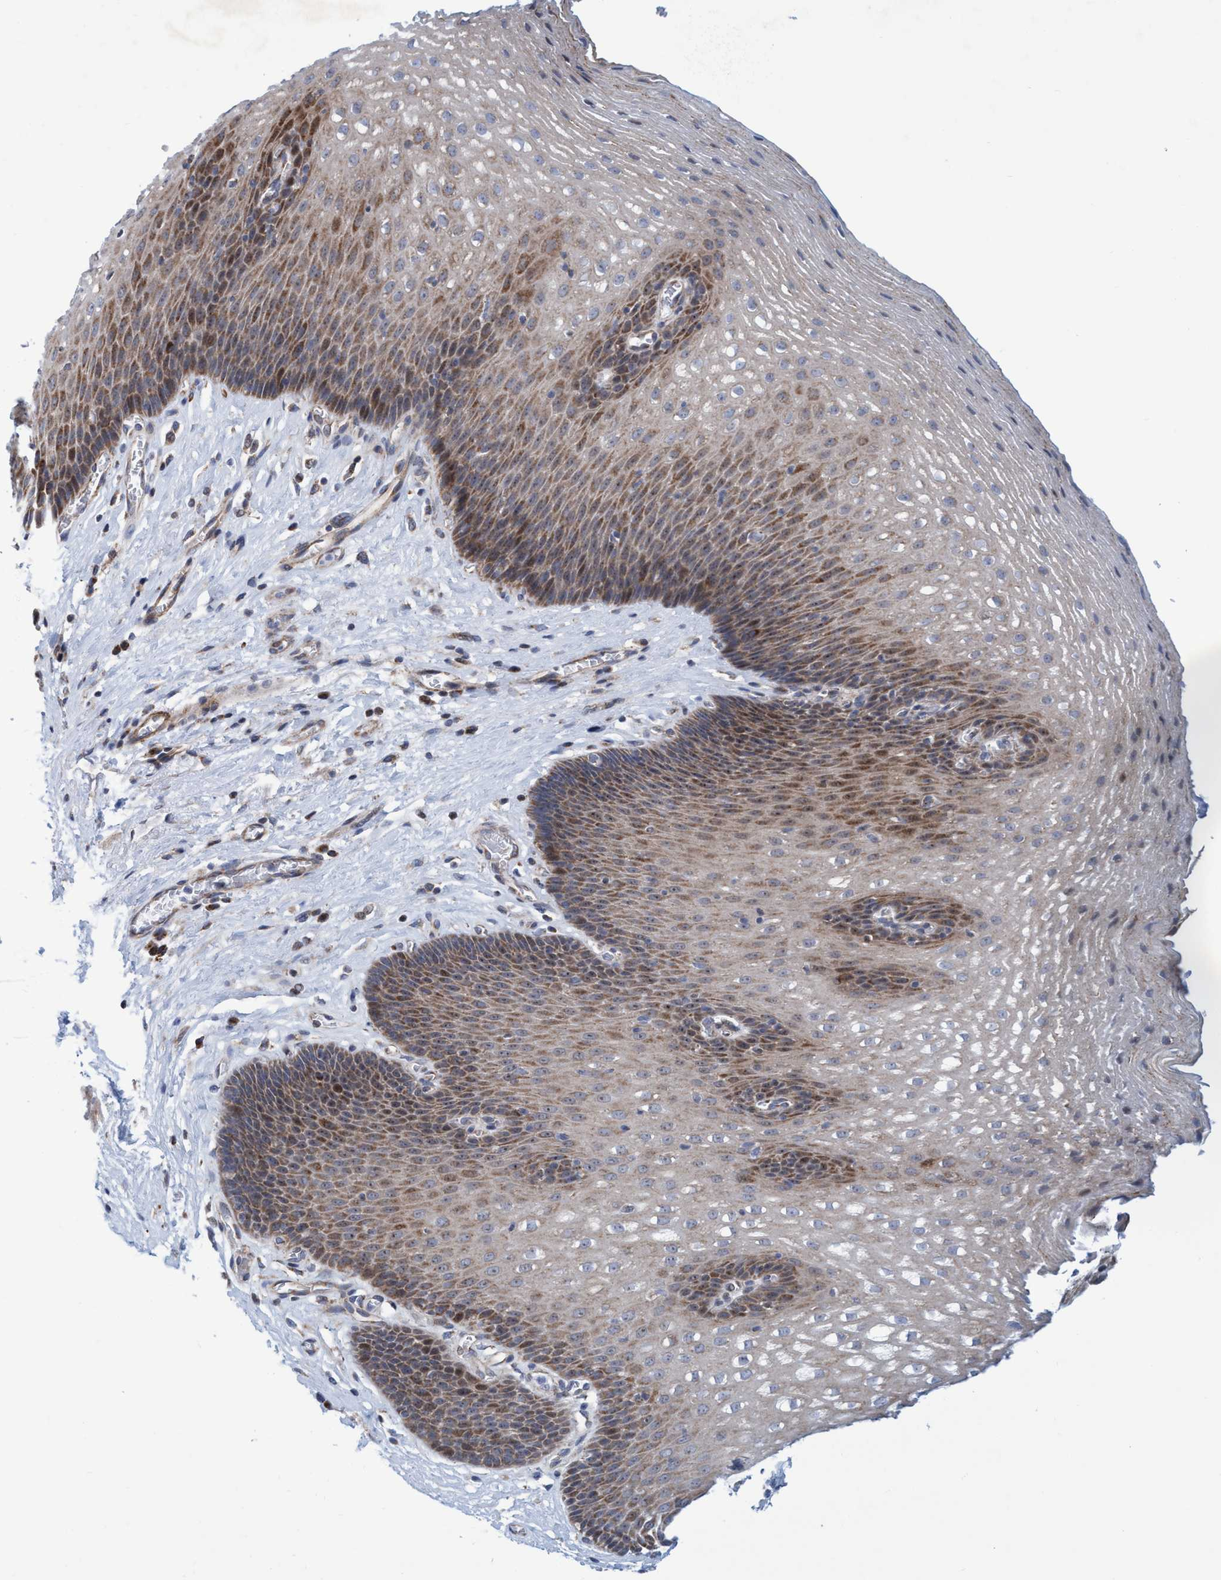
{"staining": {"intensity": "moderate", "quantity": ">75%", "location": "cytoplasmic/membranous,nuclear"}, "tissue": "esophagus", "cell_type": "Squamous epithelial cells", "image_type": "normal", "snomed": [{"axis": "morphology", "description": "Normal tissue, NOS"}, {"axis": "topography", "description": "Esophagus"}], "caption": "Immunohistochemical staining of unremarkable human esophagus displays >75% levels of moderate cytoplasmic/membranous,nuclear protein staining in about >75% of squamous epithelial cells.", "gene": "POLR1F", "patient": {"sex": "male", "age": 48}}